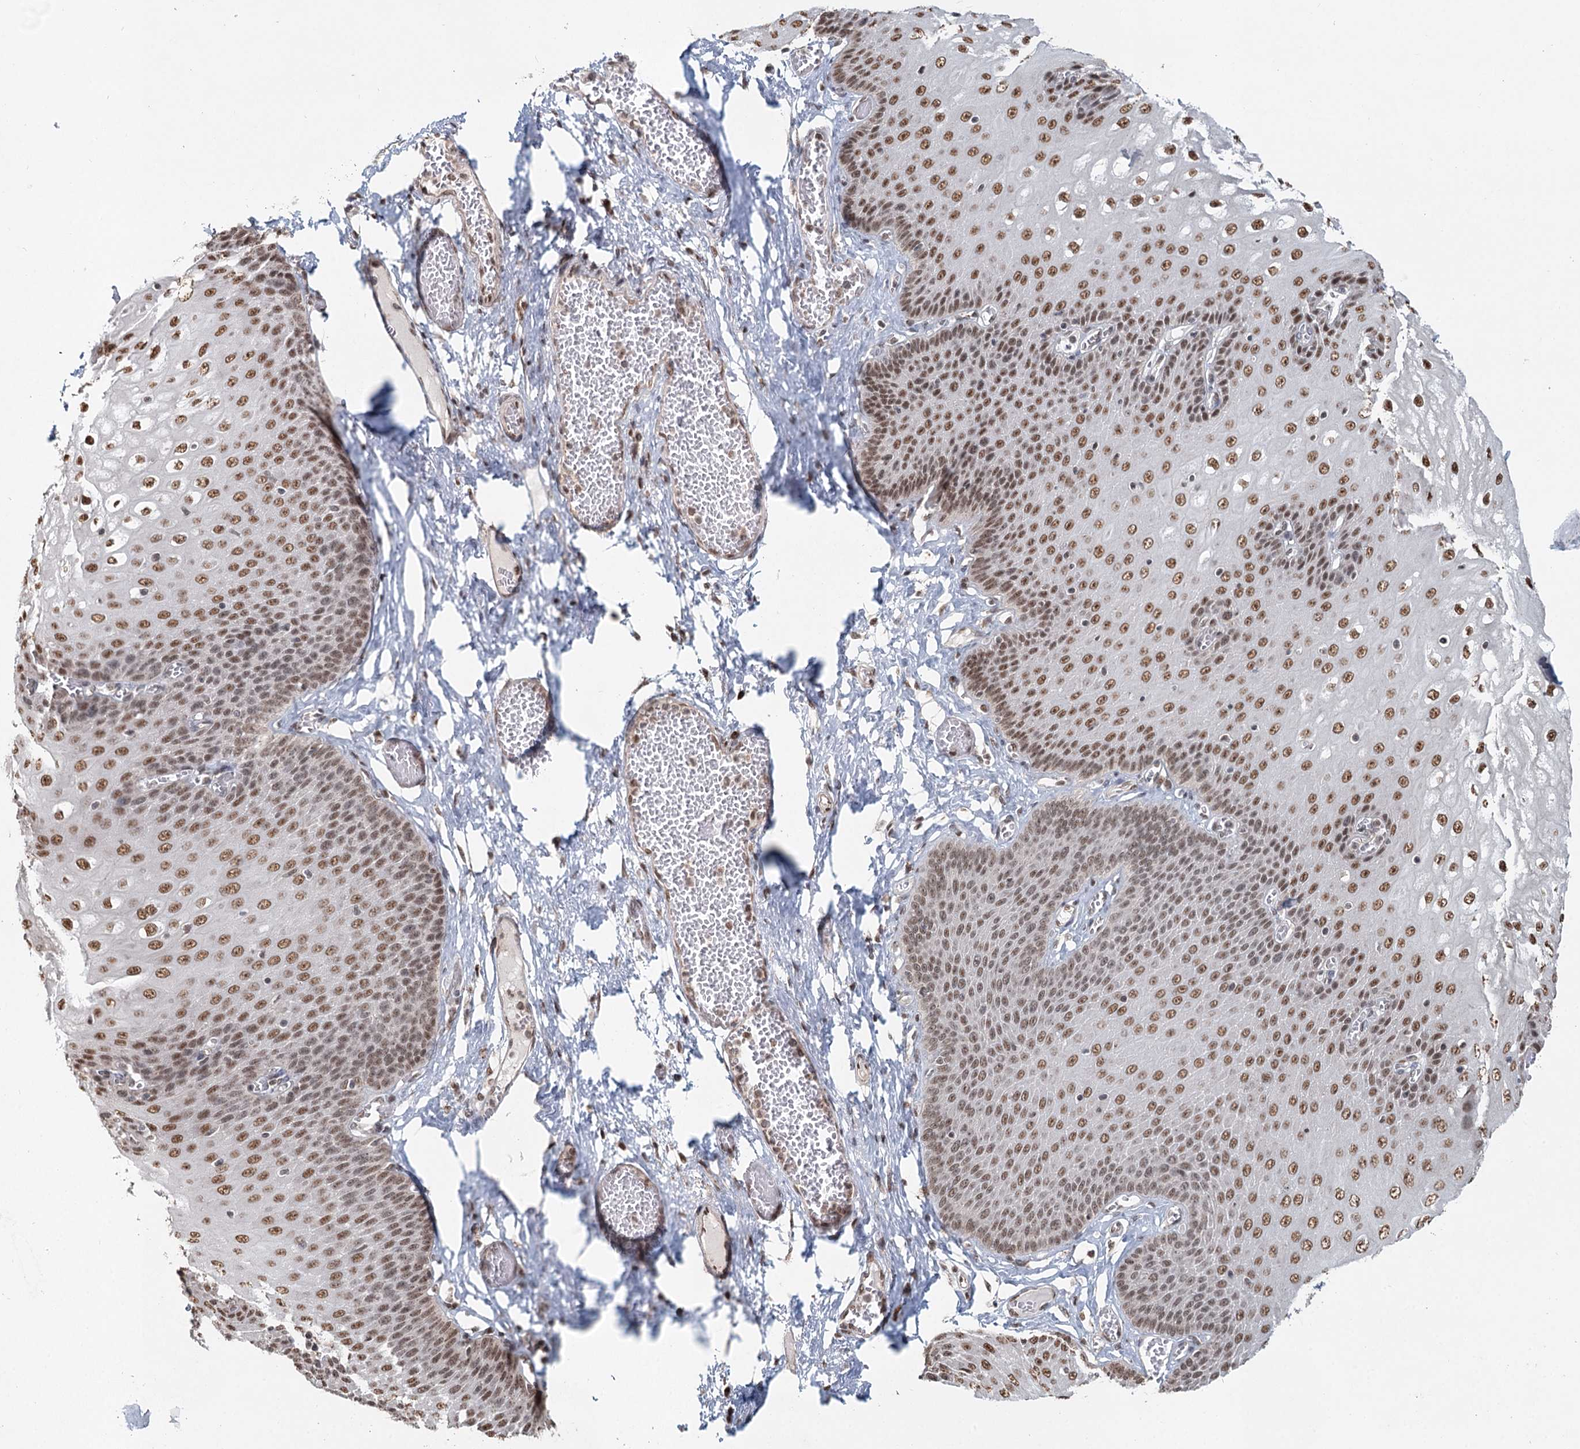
{"staining": {"intensity": "strong", "quantity": "25%-75%", "location": "nuclear"}, "tissue": "esophagus", "cell_type": "Squamous epithelial cells", "image_type": "normal", "snomed": [{"axis": "morphology", "description": "Normal tissue, NOS"}, {"axis": "topography", "description": "Esophagus"}], "caption": "This histopathology image reveals IHC staining of benign human esophagus, with high strong nuclear expression in approximately 25%-75% of squamous epithelial cells.", "gene": "GPALPP1", "patient": {"sex": "male", "age": 60}}